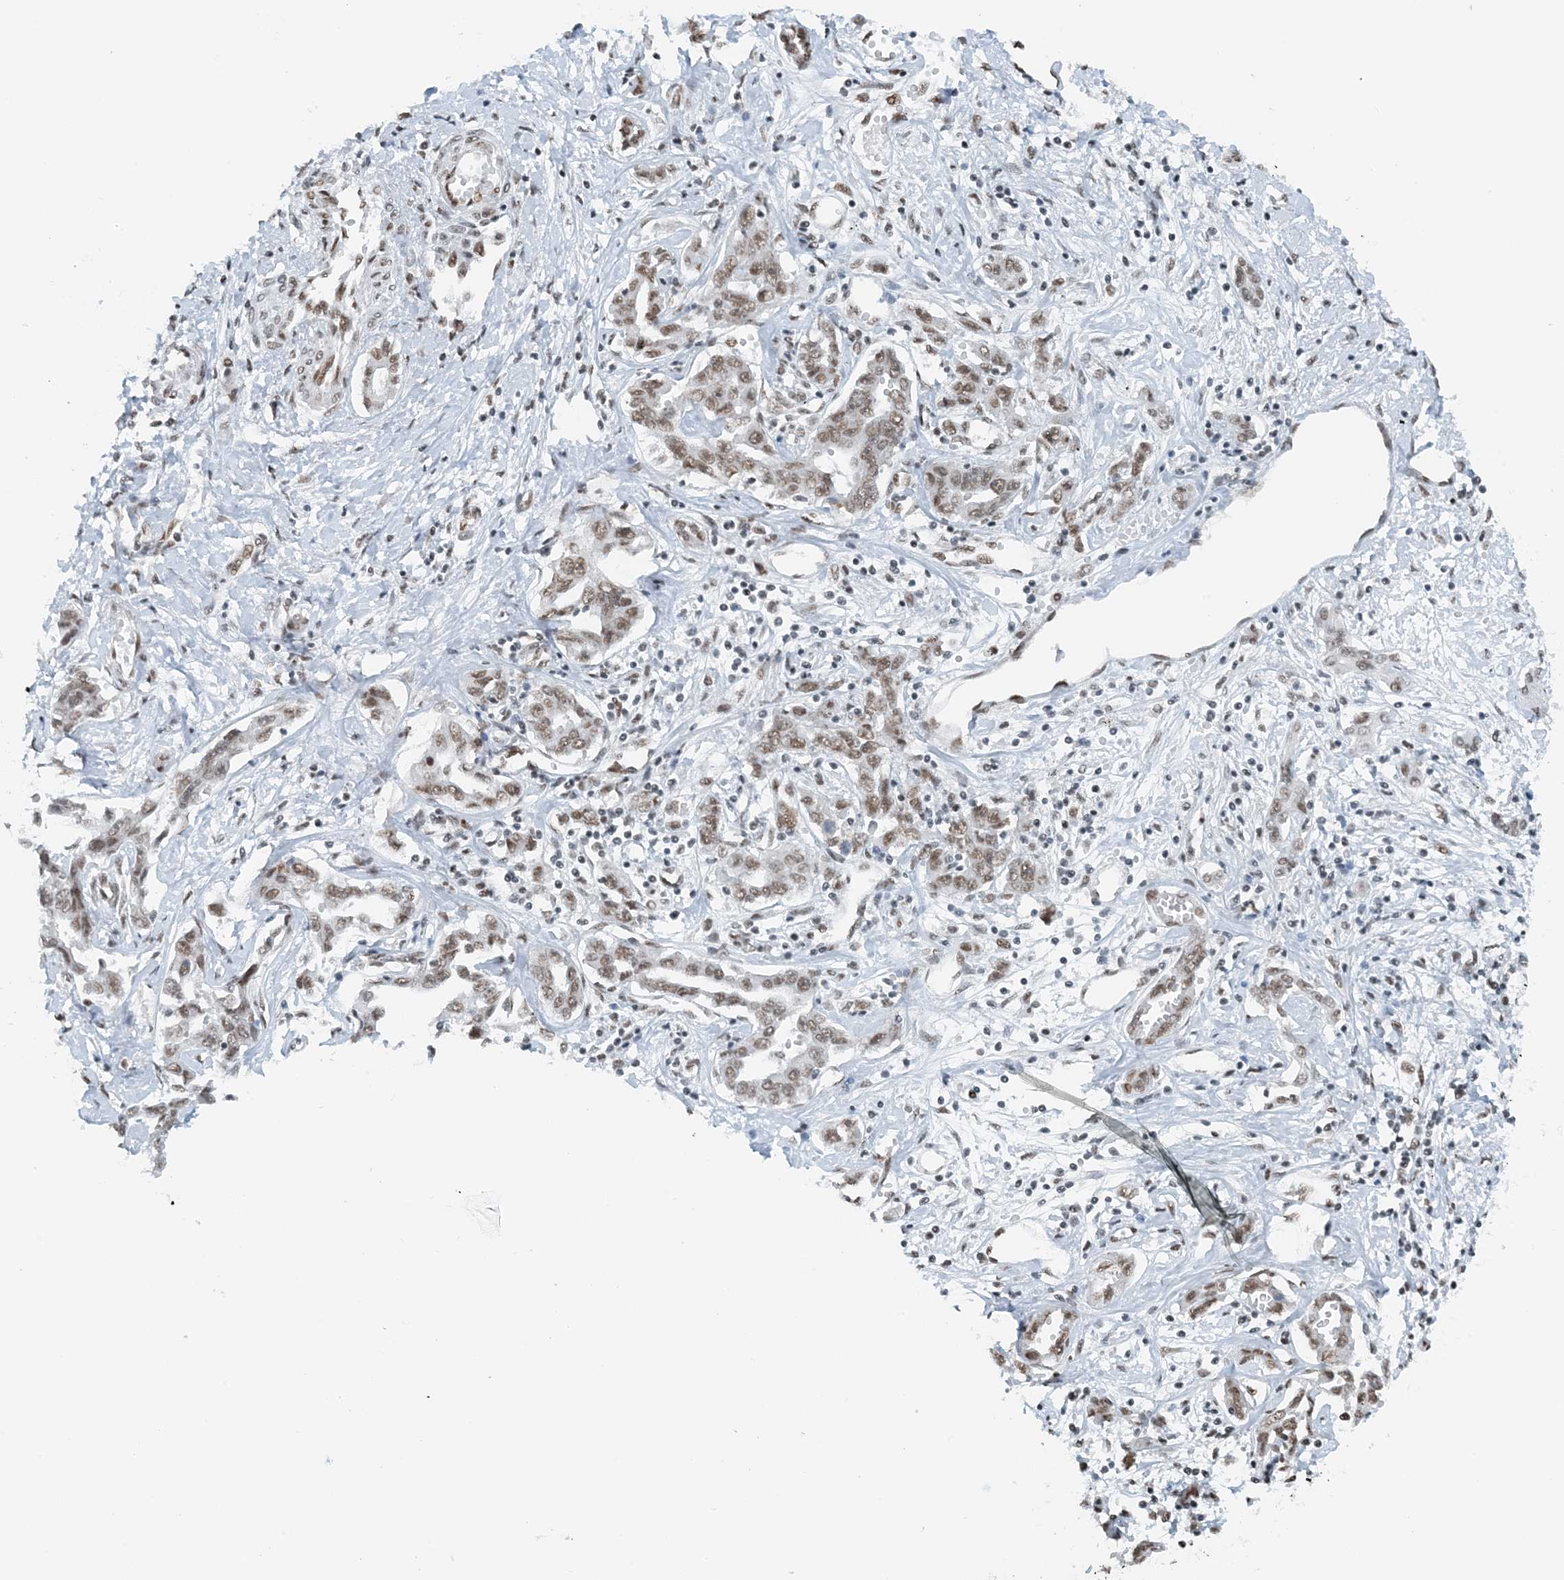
{"staining": {"intensity": "moderate", "quantity": ">75%", "location": "nuclear"}, "tissue": "liver cancer", "cell_type": "Tumor cells", "image_type": "cancer", "snomed": [{"axis": "morphology", "description": "Cholangiocarcinoma"}, {"axis": "topography", "description": "Liver"}], "caption": "A high-resolution photomicrograph shows IHC staining of liver cancer, which displays moderate nuclear positivity in approximately >75% of tumor cells. Ihc stains the protein of interest in brown and the nuclei are stained blue.", "gene": "ZNF500", "patient": {"sex": "male", "age": 59}}